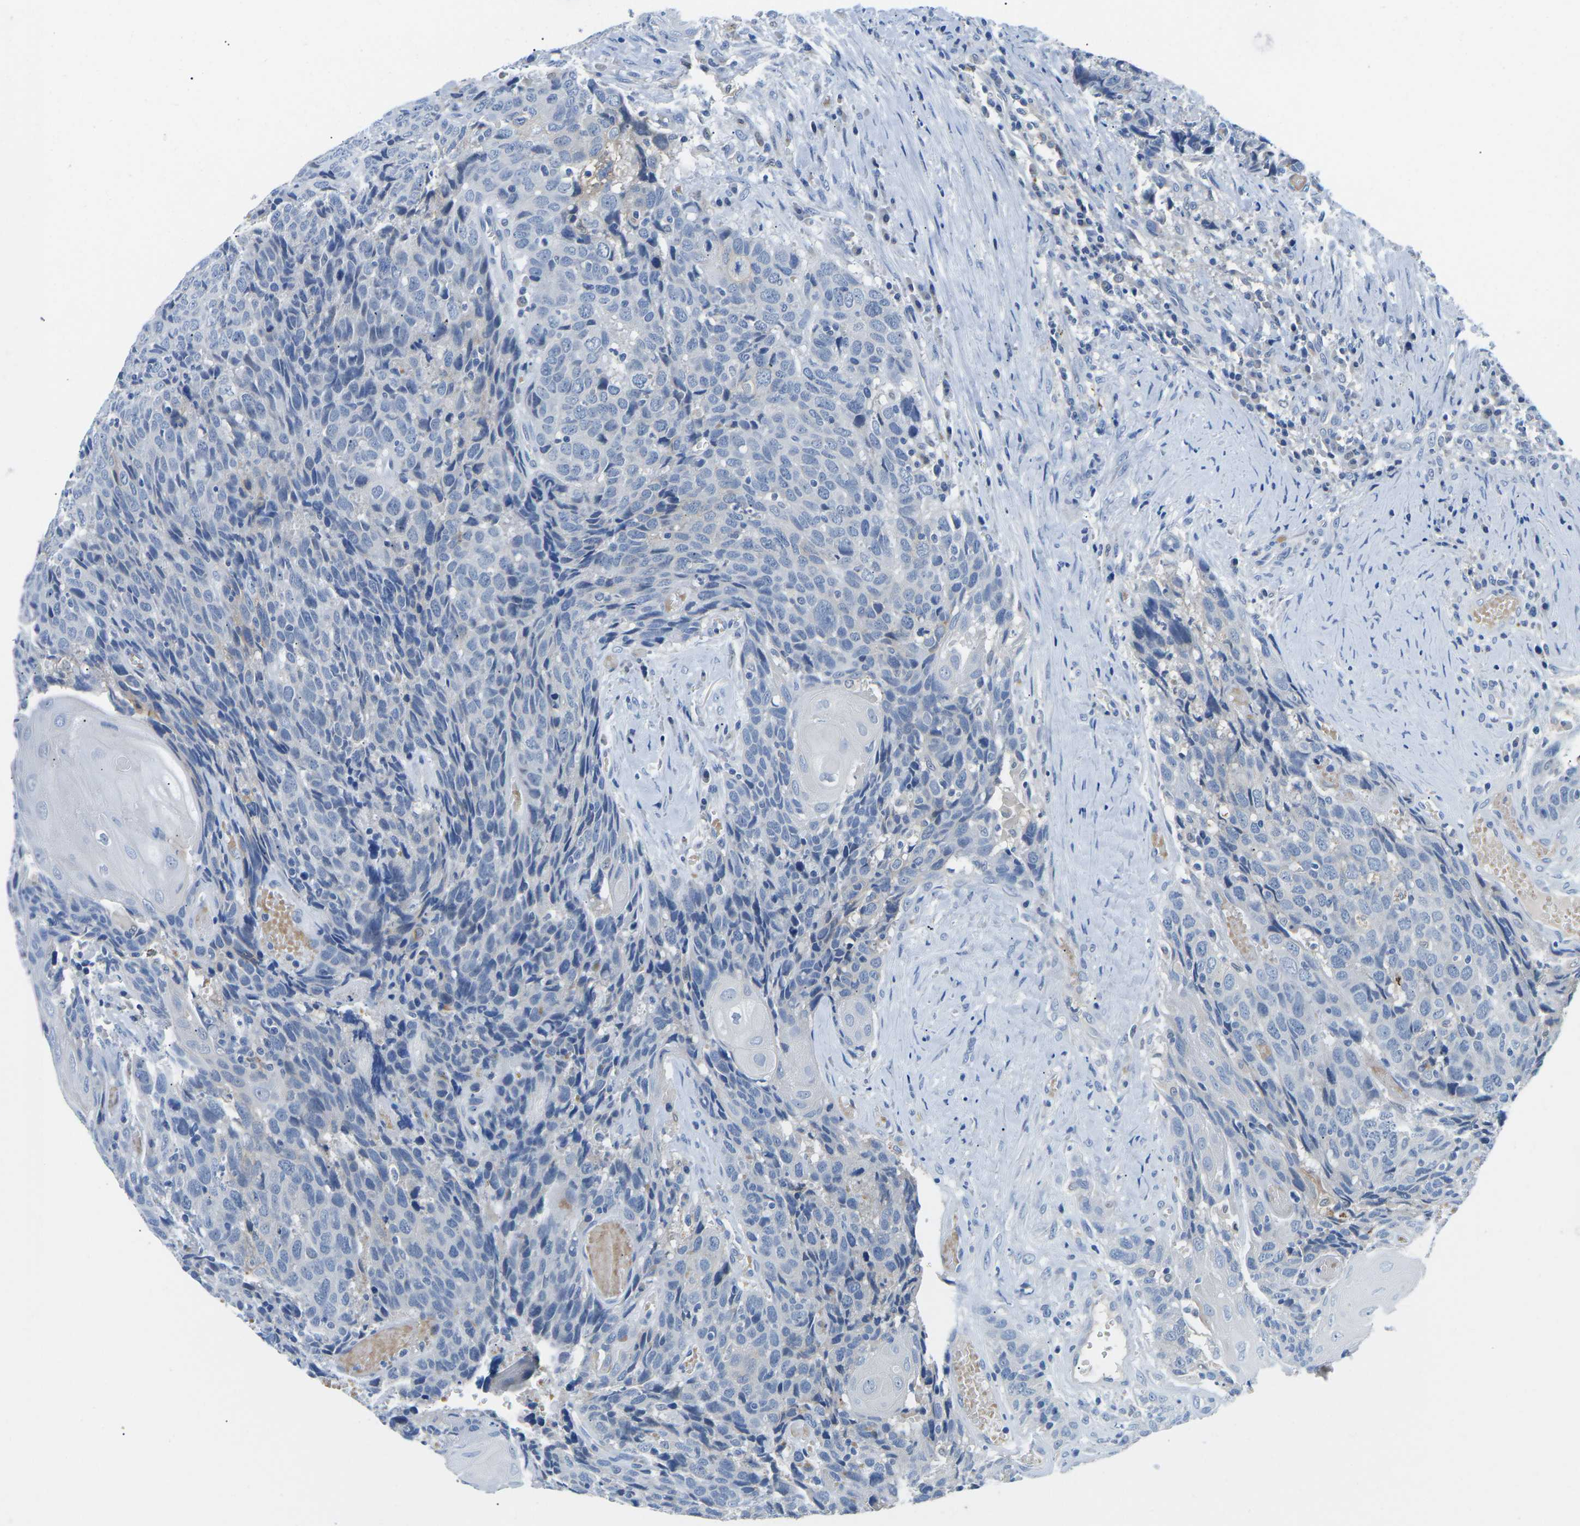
{"staining": {"intensity": "weak", "quantity": "<25%", "location": "cytoplasmic/membranous"}, "tissue": "head and neck cancer", "cell_type": "Tumor cells", "image_type": "cancer", "snomed": [{"axis": "morphology", "description": "Squamous cell carcinoma, NOS"}, {"axis": "topography", "description": "Head-Neck"}], "caption": "Protein analysis of head and neck cancer (squamous cell carcinoma) demonstrates no significant positivity in tumor cells. Brightfield microscopy of immunohistochemistry (IHC) stained with DAB (brown) and hematoxylin (blue), captured at high magnification.", "gene": "TM6SF1", "patient": {"sex": "male", "age": 66}}